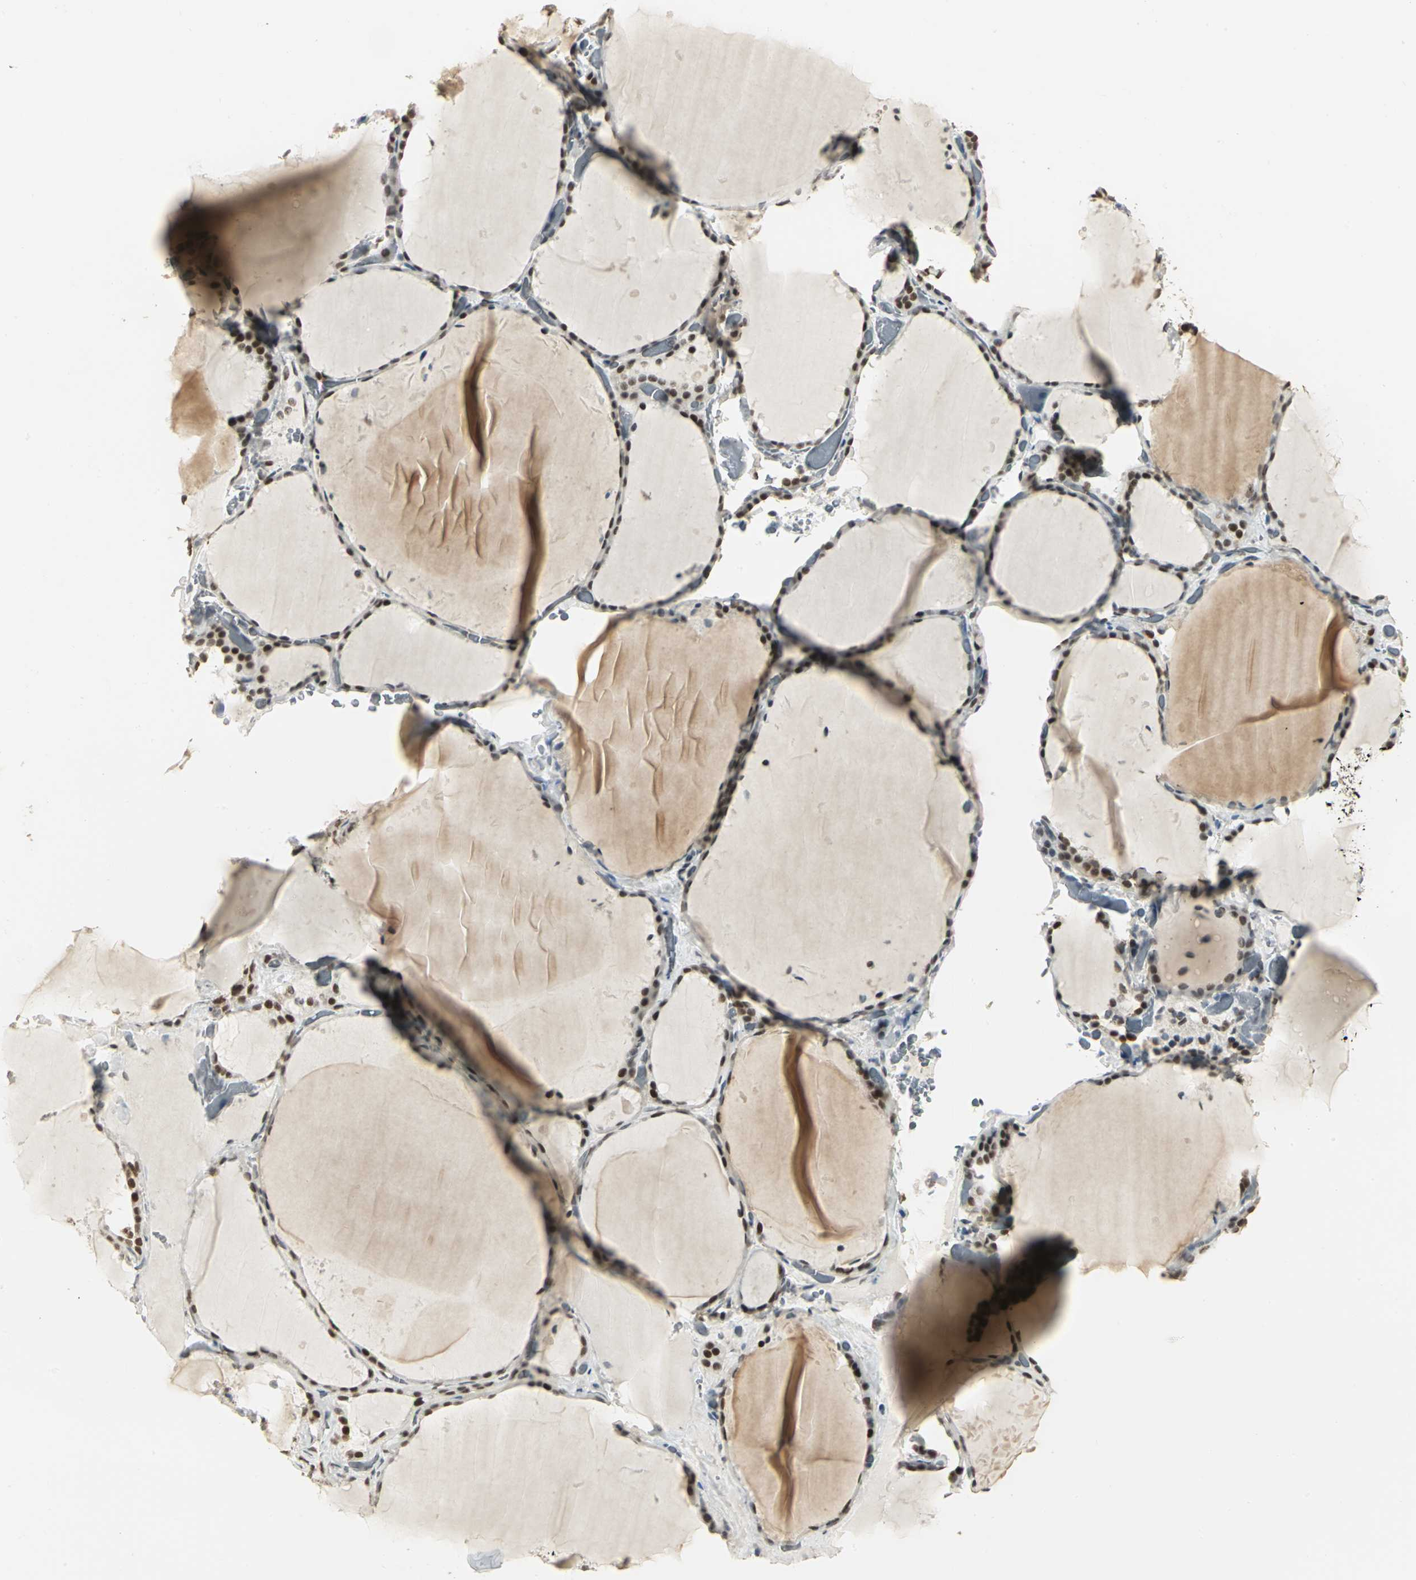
{"staining": {"intensity": "strong", "quantity": ">75%", "location": "nuclear"}, "tissue": "thyroid gland", "cell_type": "Glandular cells", "image_type": "normal", "snomed": [{"axis": "morphology", "description": "Normal tissue, NOS"}, {"axis": "topography", "description": "Thyroid gland"}], "caption": "Protein expression by immunohistochemistry demonstrates strong nuclear staining in approximately >75% of glandular cells in benign thyroid gland.", "gene": "CBX3", "patient": {"sex": "female", "age": 22}}